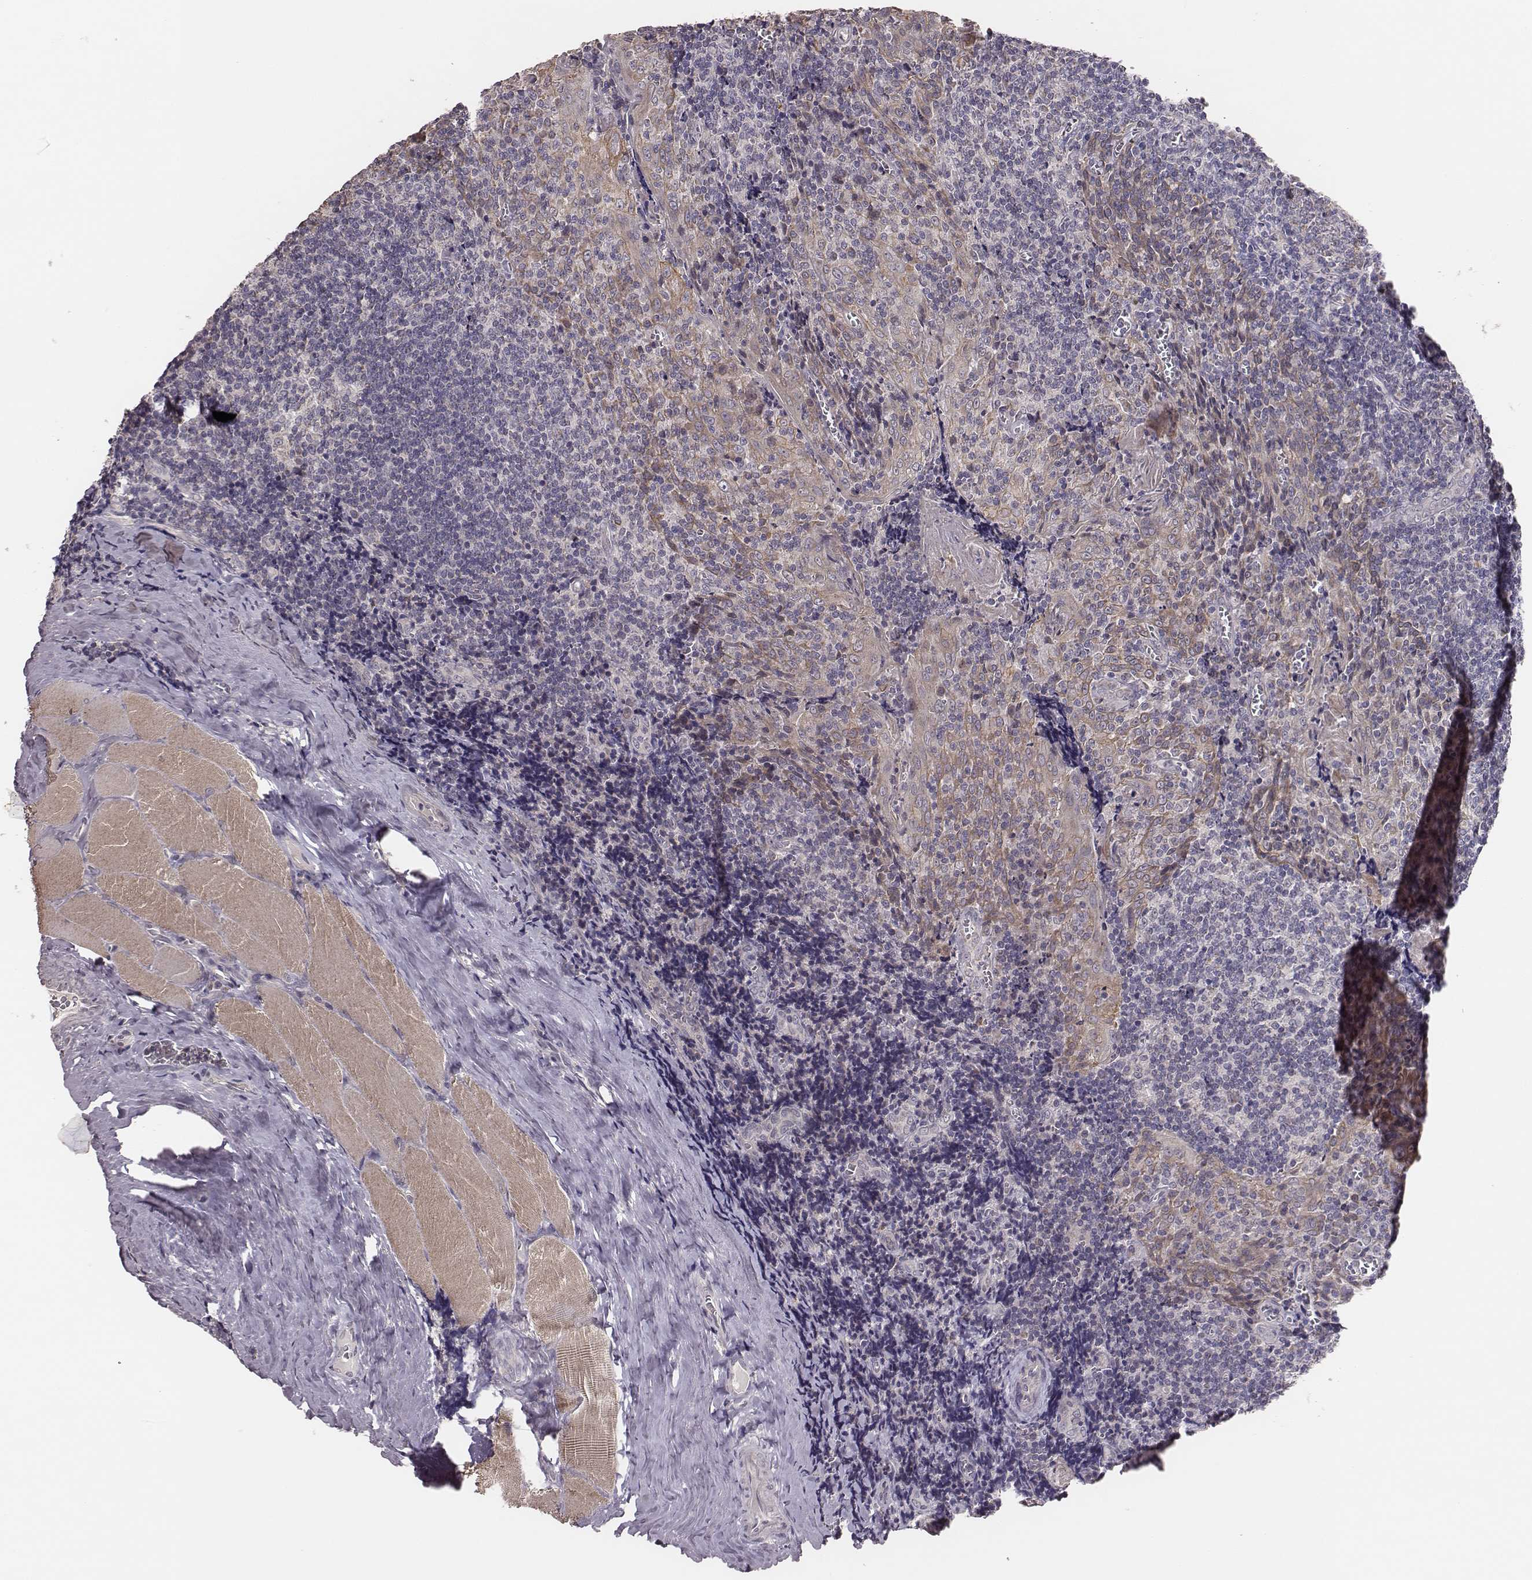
{"staining": {"intensity": "negative", "quantity": "none", "location": "none"}, "tissue": "tonsil", "cell_type": "Germinal center cells", "image_type": "normal", "snomed": [{"axis": "morphology", "description": "Normal tissue, NOS"}, {"axis": "morphology", "description": "Inflammation, NOS"}, {"axis": "topography", "description": "Tonsil"}], "caption": "Germinal center cells are negative for protein expression in normal human tonsil. (DAB (3,3'-diaminobenzidine) immunohistochemistry (IHC) with hematoxylin counter stain).", "gene": "HAVCR1", "patient": {"sex": "female", "age": 31}}